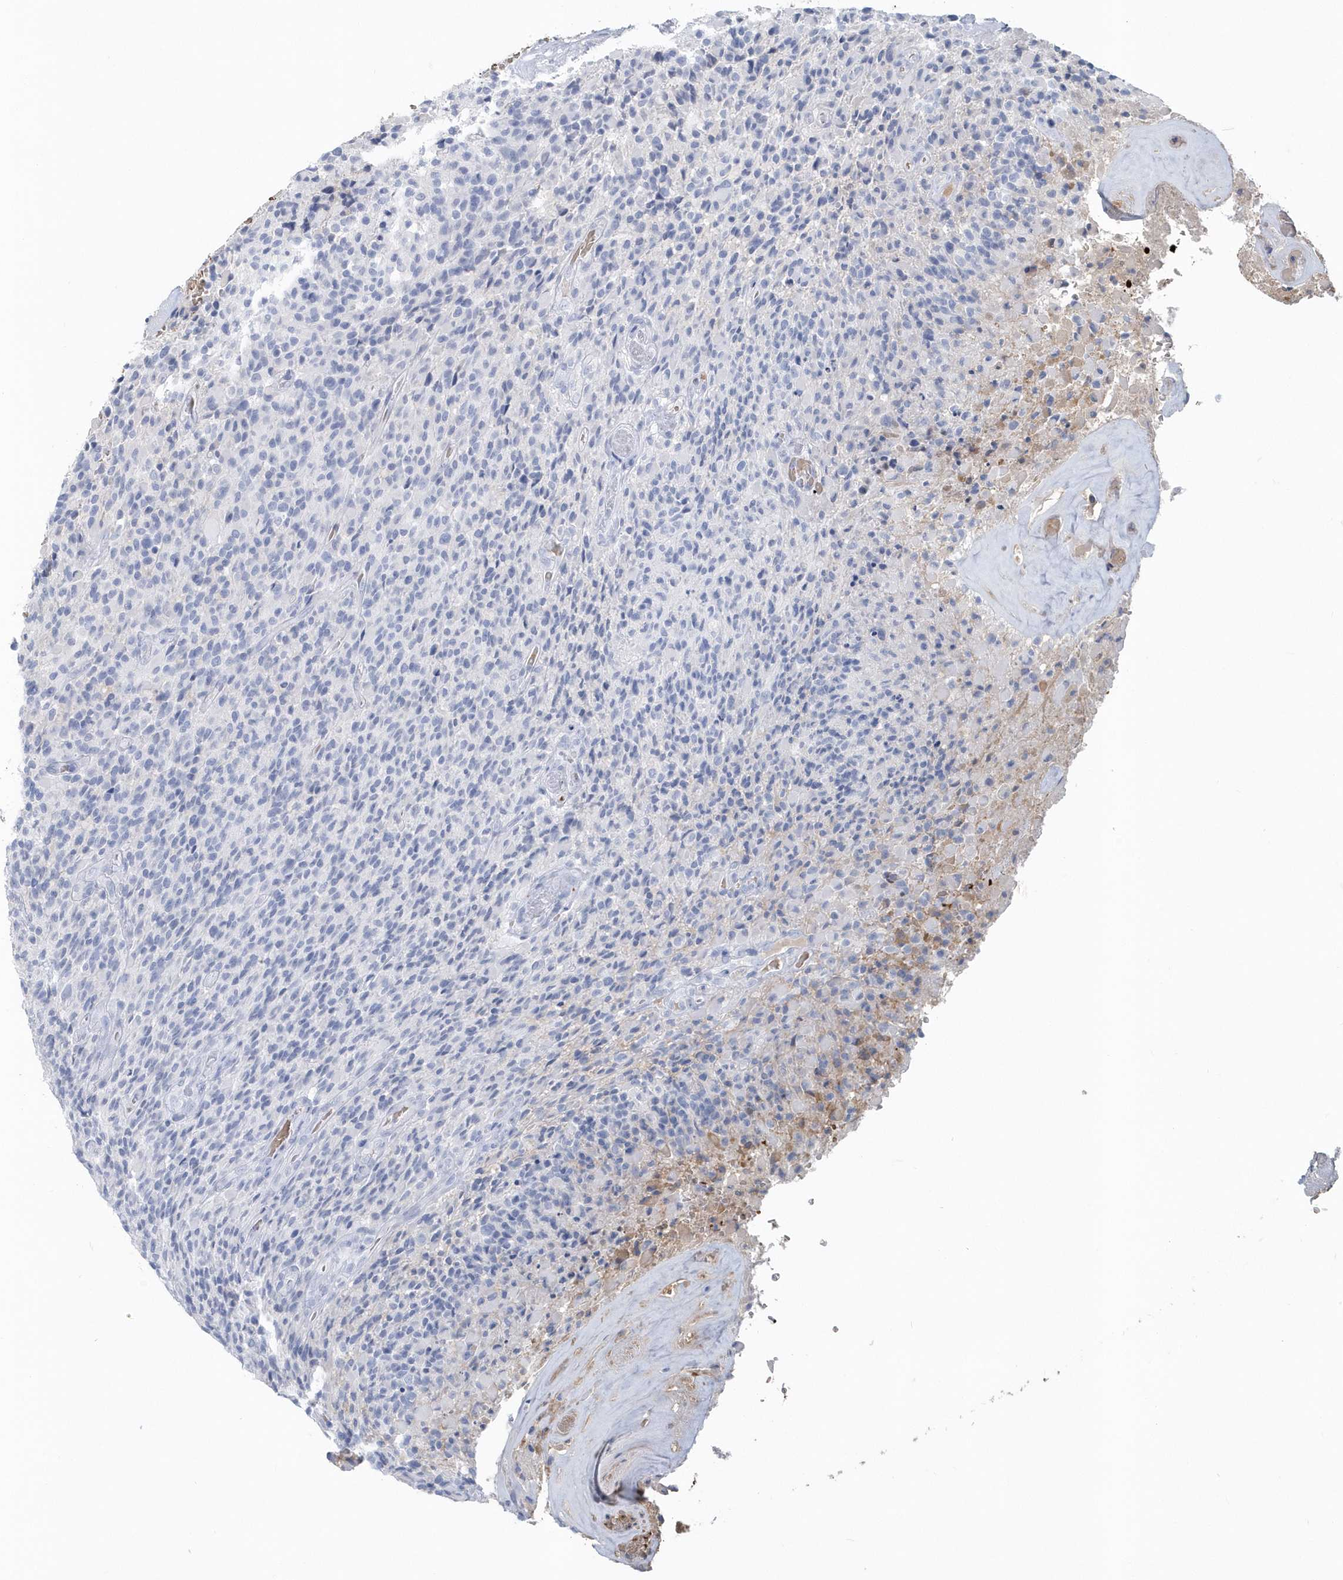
{"staining": {"intensity": "negative", "quantity": "none", "location": "none"}, "tissue": "glioma", "cell_type": "Tumor cells", "image_type": "cancer", "snomed": [{"axis": "morphology", "description": "Glioma, malignant, High grade"}, {"axis": "topography", "description": "Brain"}], "caption": "This image is of glioma stained with immunohistochemistry to label a protein in brown with the nuclei are counter-stained blue. There is no staining in tumor cells. (Brightfield microscopy of DAB immunohistochemistry (IHC) at high magnification).", "gene": "HBA2", "patient": {"sex": "male", "age": 71}}